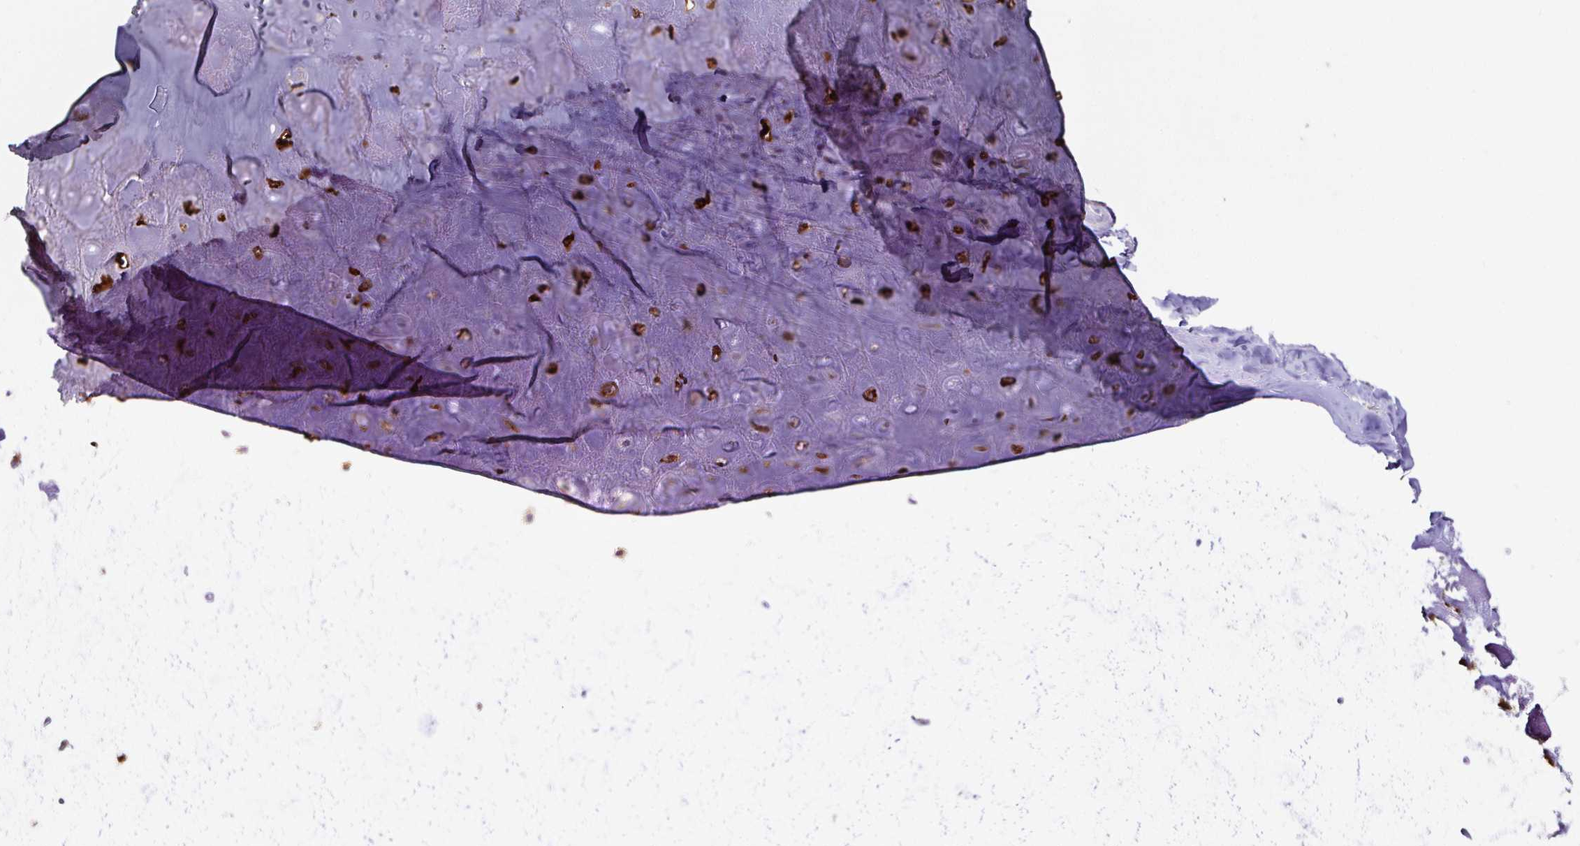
{"staining": {"intensity": "strong", "quantity": ">75%", "location": "cytoplasmic/membranous"}, "tissue": "soft tissue", "cell_type": "Chondrocytes", "image_type": "normal", "snomed": [{"axis": "morphology", "description": "Normal tissue, NOS"}, {"axis": "topography", "description": "Cartilage tissue"}], "caption": "Protein expression analysis of normal soft tissue shows strong cytoplasmic/membranous positivity in approximately >75% of chondrocytes.", "gene": "P4HA2", "patient": {"sex": "male", "age": 65}}